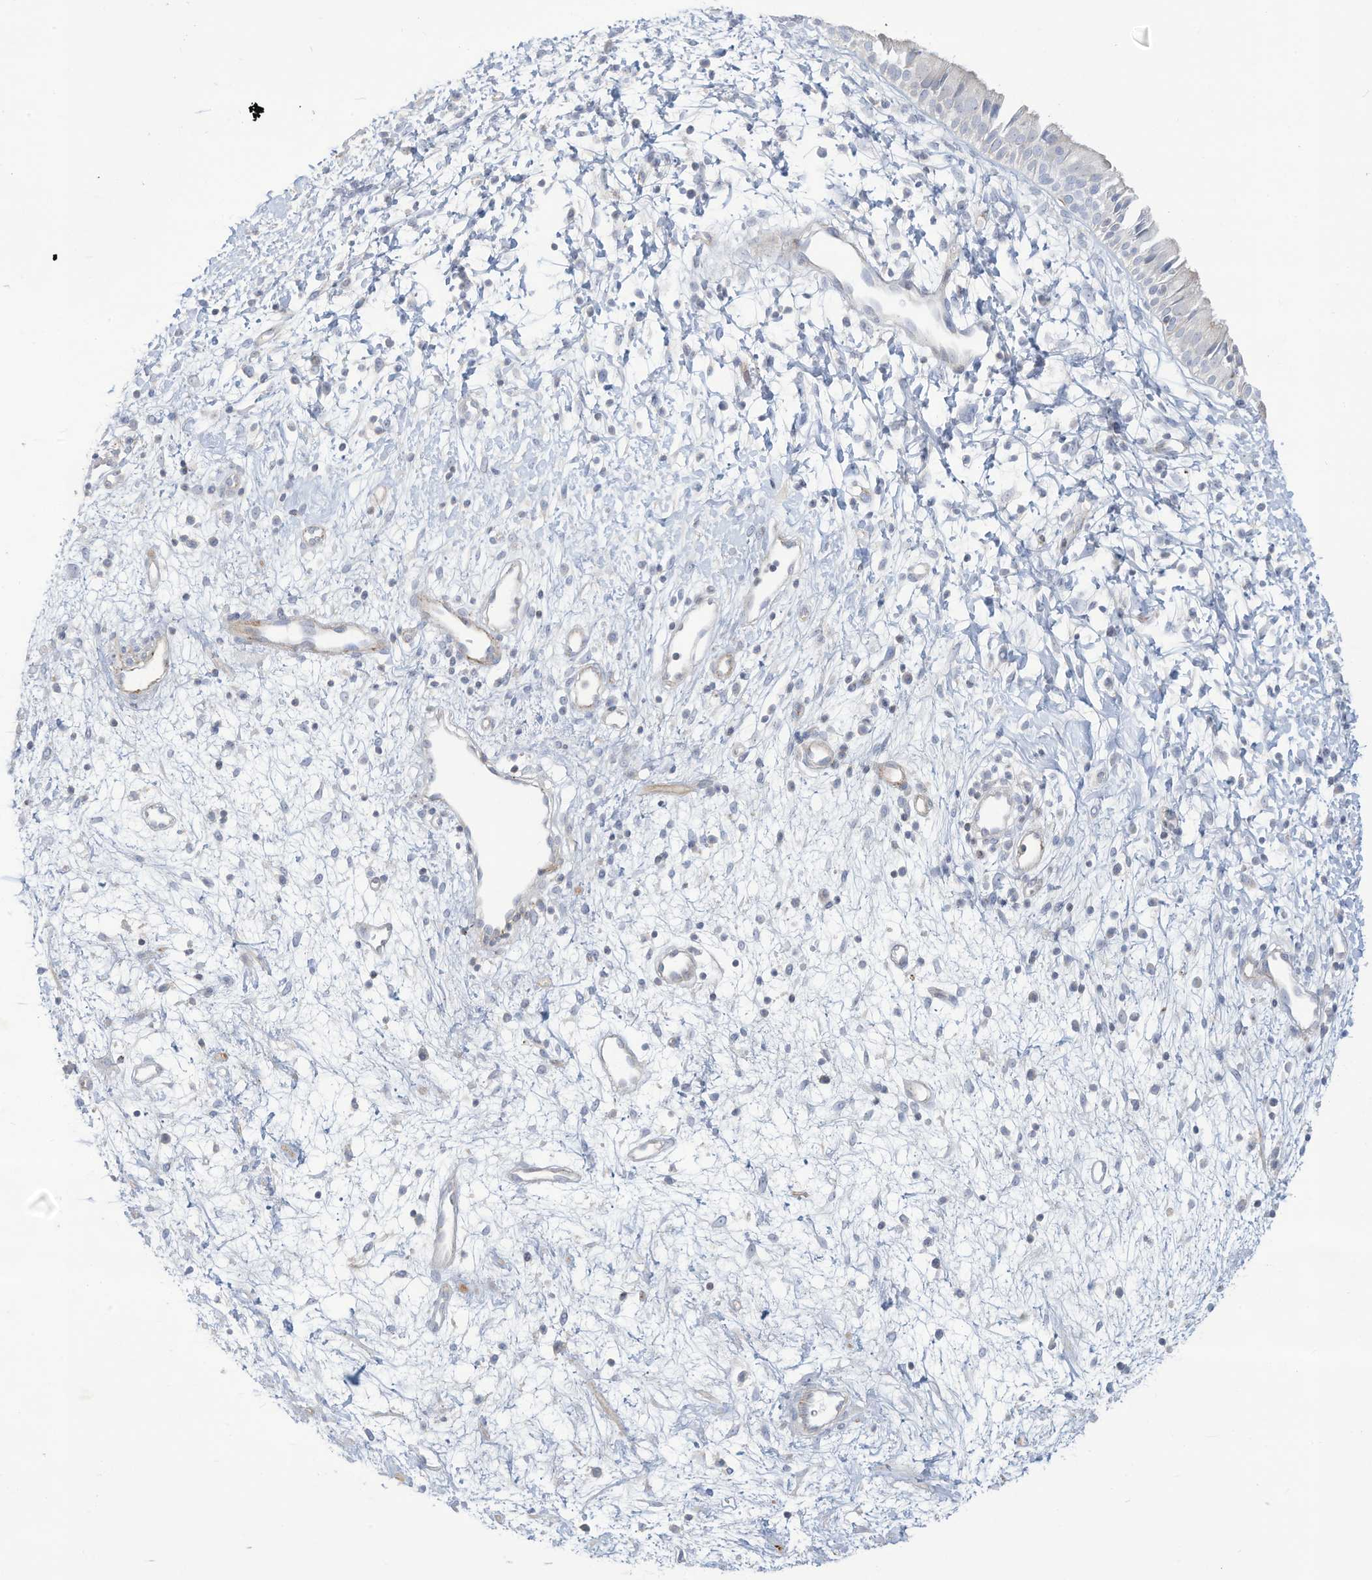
{"staining": {"intensity": "weak", "quantity": "<25%", "location": "cytoplasmic/membranous"}, "tissue": "nasopharynx", "cell_type": "Respiratory epithelial cells", "image_type": "normal", "snomed": [{"axis": "morphology", "description": "Normal tissue, NOS"}, {"axis": "topography", "description": "Nasopharynx"}], "caption": "IHC photomicrograph of unremarkable nasopharynx stained for a protein (brown), which demonstrates no expression in respiratory epithelial cells. (Stains: DAB IHC with hematoxylin counter stain, Microscopy: brightfield microscopy at high magnification).", "gene": "THNSL2", "patient": {"sex": "male", "age": 22}}